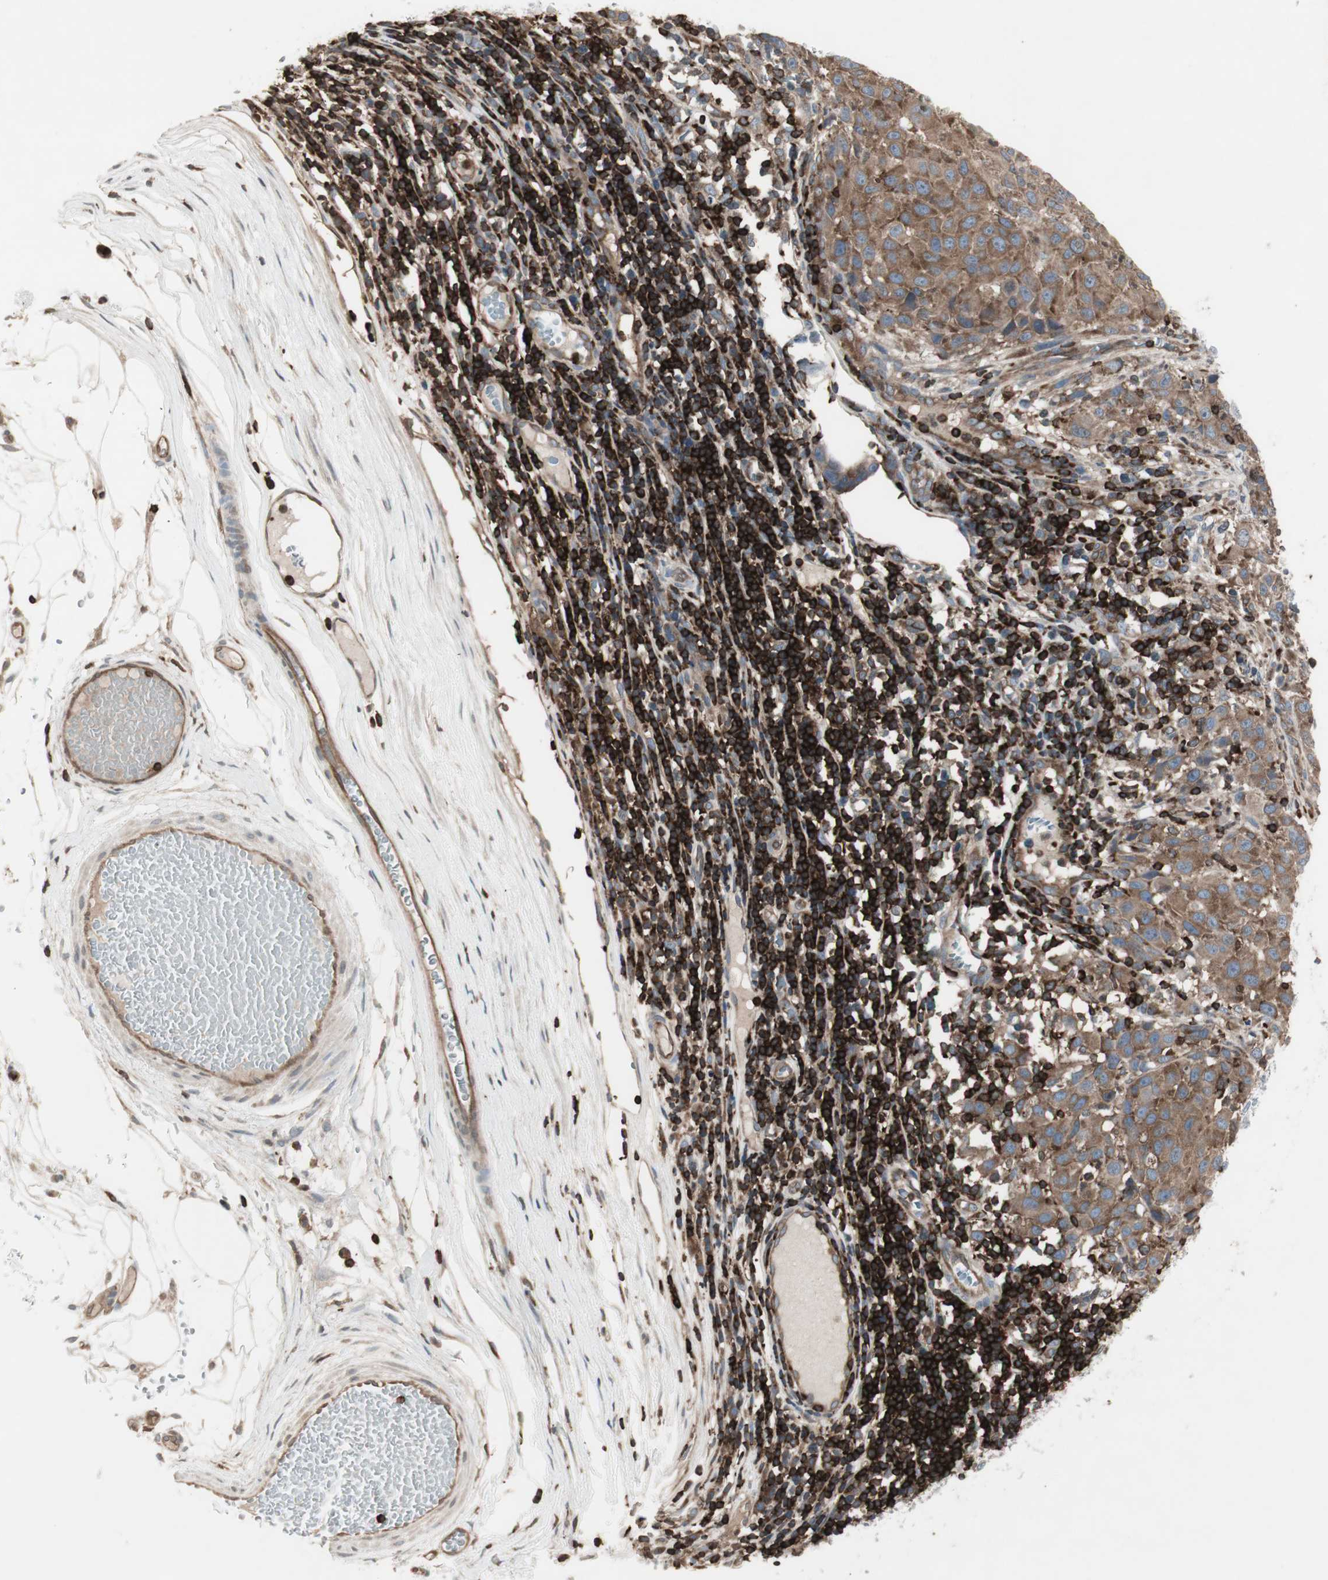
{"staining": {"intensity": "moderate", "quantity": "25%-75%", "location": "cytoplasmic/membranous"}, "tissue": "melanoma", "cell_type": "Tumor cells", "image_type": "cancer", "snomed": [{"axis": "morphology", "description": "Malignant melanoma, Metastatic site"}, {"axis": "topography", "description": "Lymph node"}], "caption": "A brown stain shows moderate cytoplasmic/membranous expression of a protein in melanoma tumor cells.", "gene": "ARHGEF1", "patient": {"sex": "male", "age": 61}}